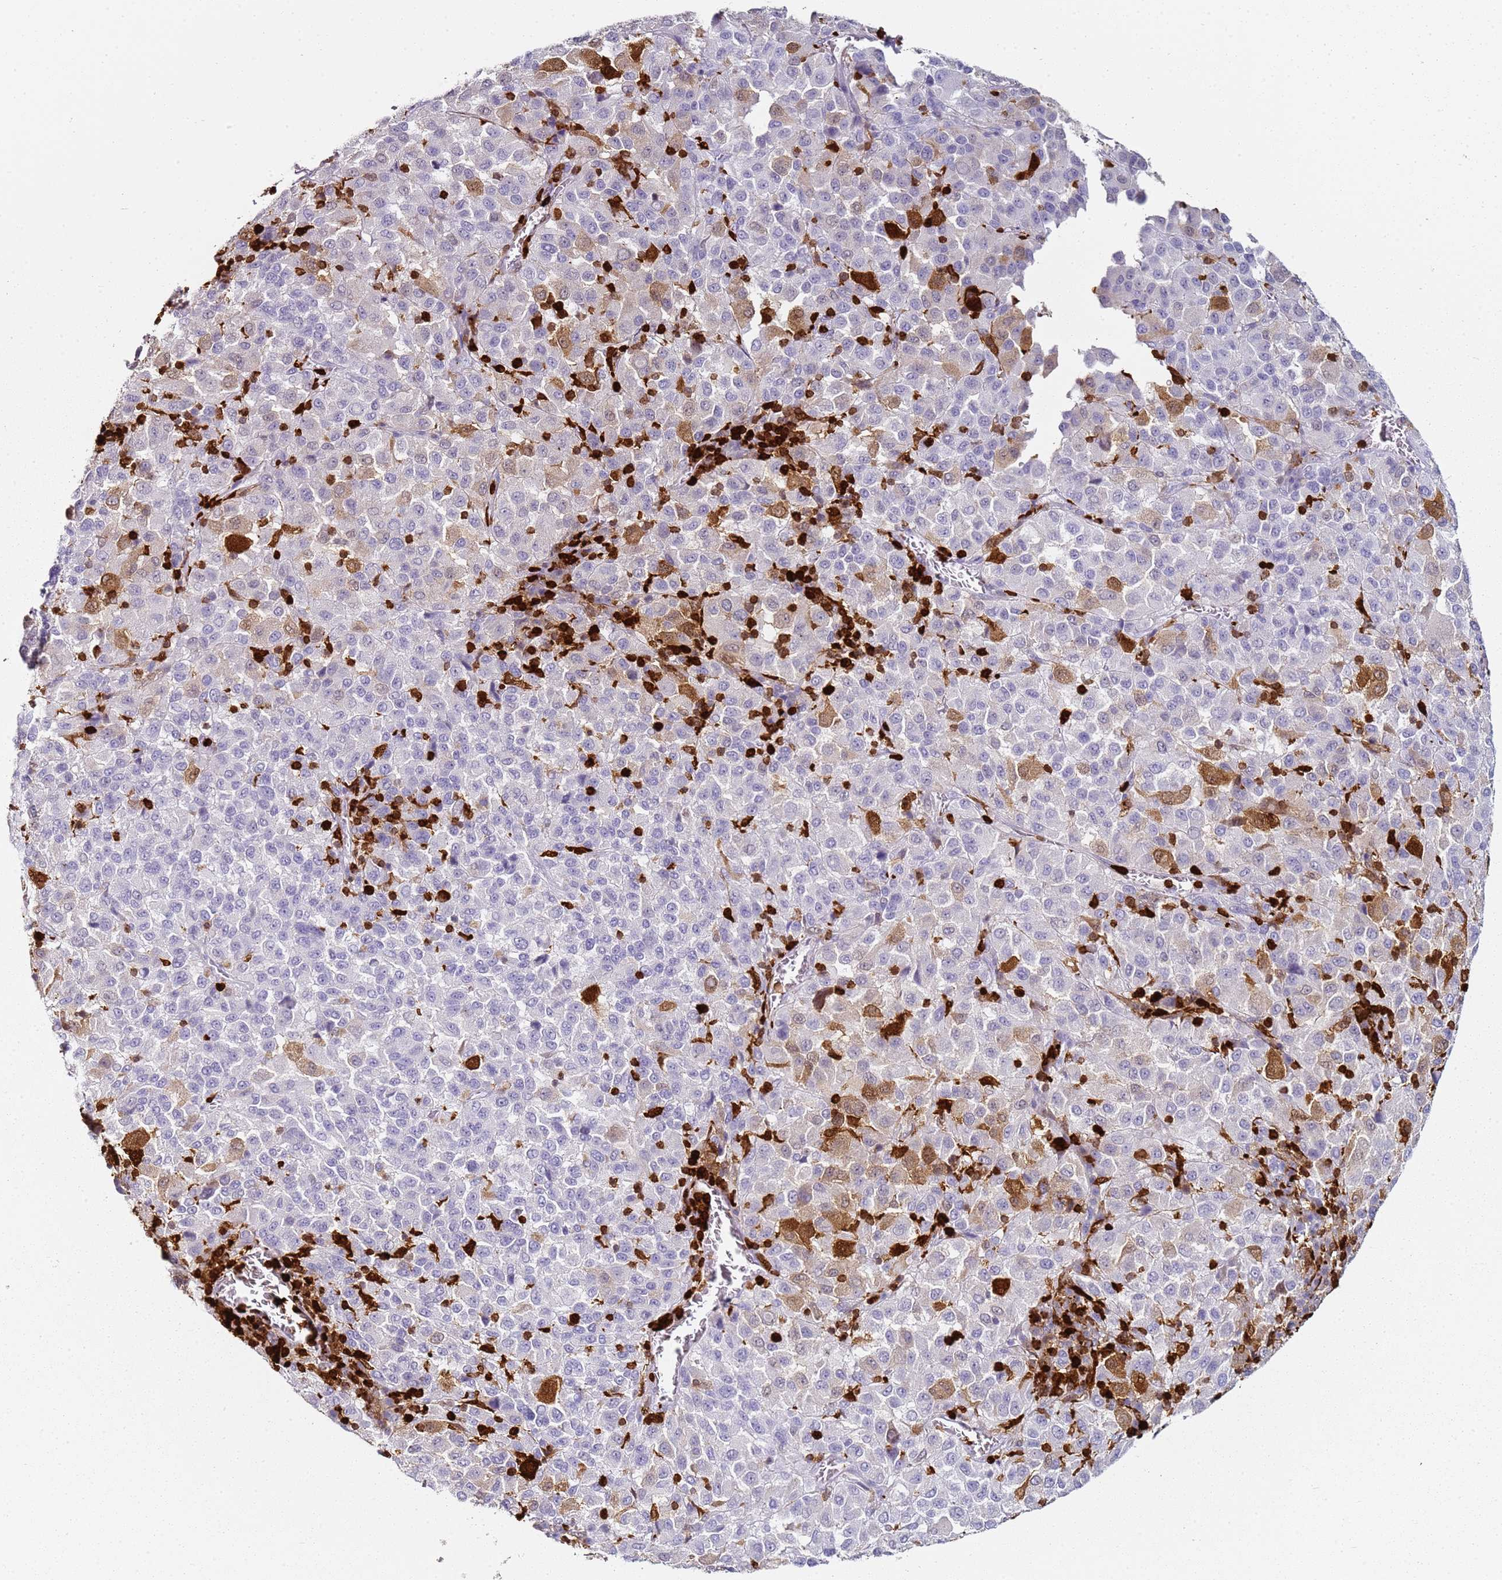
{"staining": {"intensity": "strong", "quantity": "<25%", "location": "cytoplasmic/membranous,nuclear"}, "tissue": "melanoma", "cell_type": "Tumor cells", "image_type": "cancer", "snomed": [{"axis": "morphology", "description": "Malignant melanoma, Metastatic site"}, {"axis": "topography", "description": "Lung"}], "caption": "This micrograph shows malignant melanoma (metastatic site) stained with immunohistochemistry (IHC) to label a protein in brown. The cytoplasmic/membranous and nuclear of tumor cells show strong positivity for the protein. Nuclei are counter-stained blue.", "gene": "S100A4", "patient": {"sex": "male", "age": 64}}